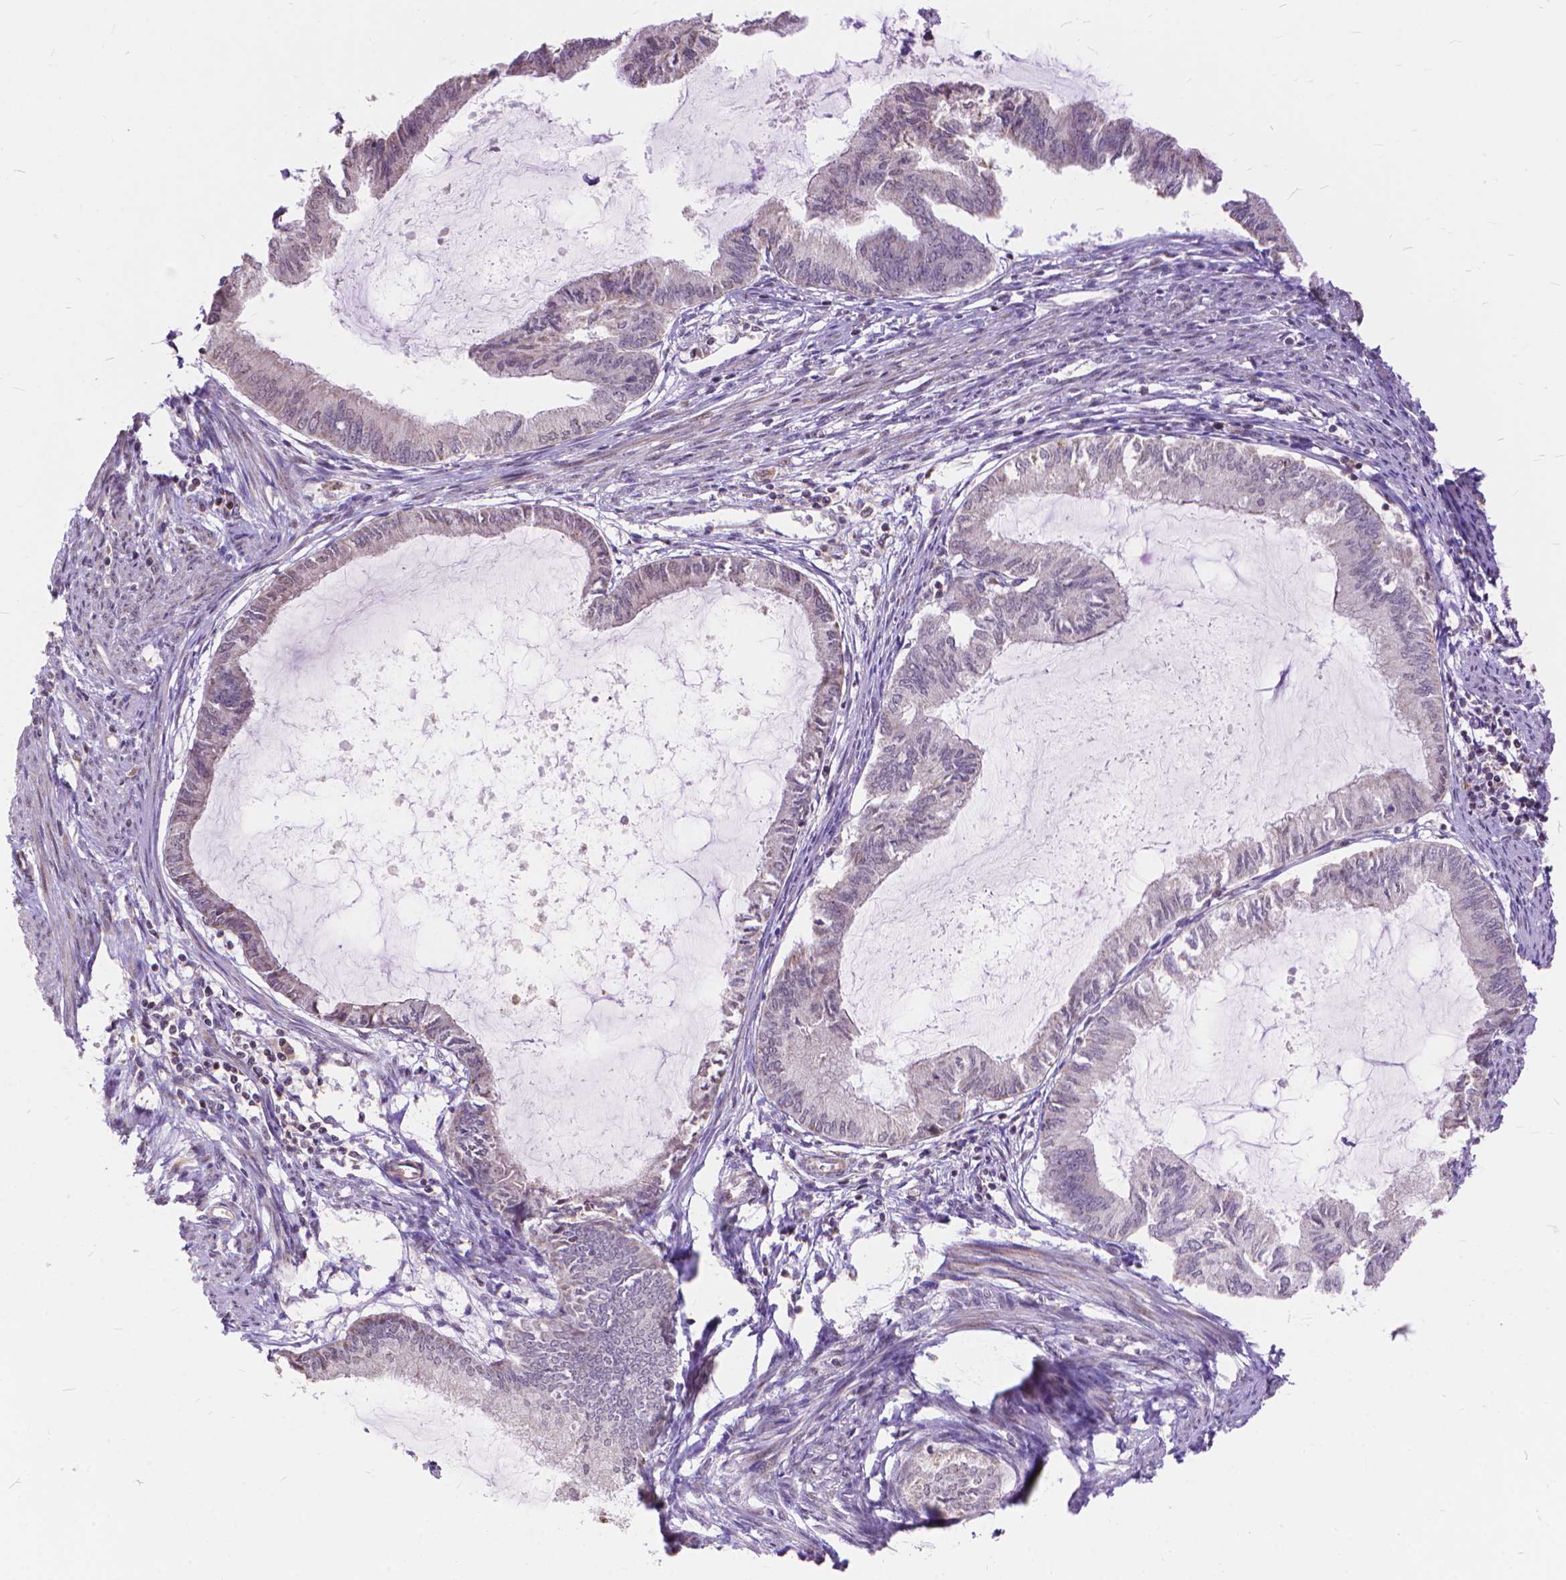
{"staining": {"intensity": "negative", "quantity": "none", "location": "none"}, "tissue": "endometrial cancer", "cell_type": "Tumor cells", "image_type": "cancer", "snomed": [{"axis": "morphology", "description": "Adenocarcinoma, NOS"}, {"axis": "topography", "description": "Endometrium"}], "caption": "Immunohistochemistry (IHC) of human endometrial cancer shows no staining in tumor cells.", "gene": "TMEM135", "patient": {"sex": "female", "age": 86}}